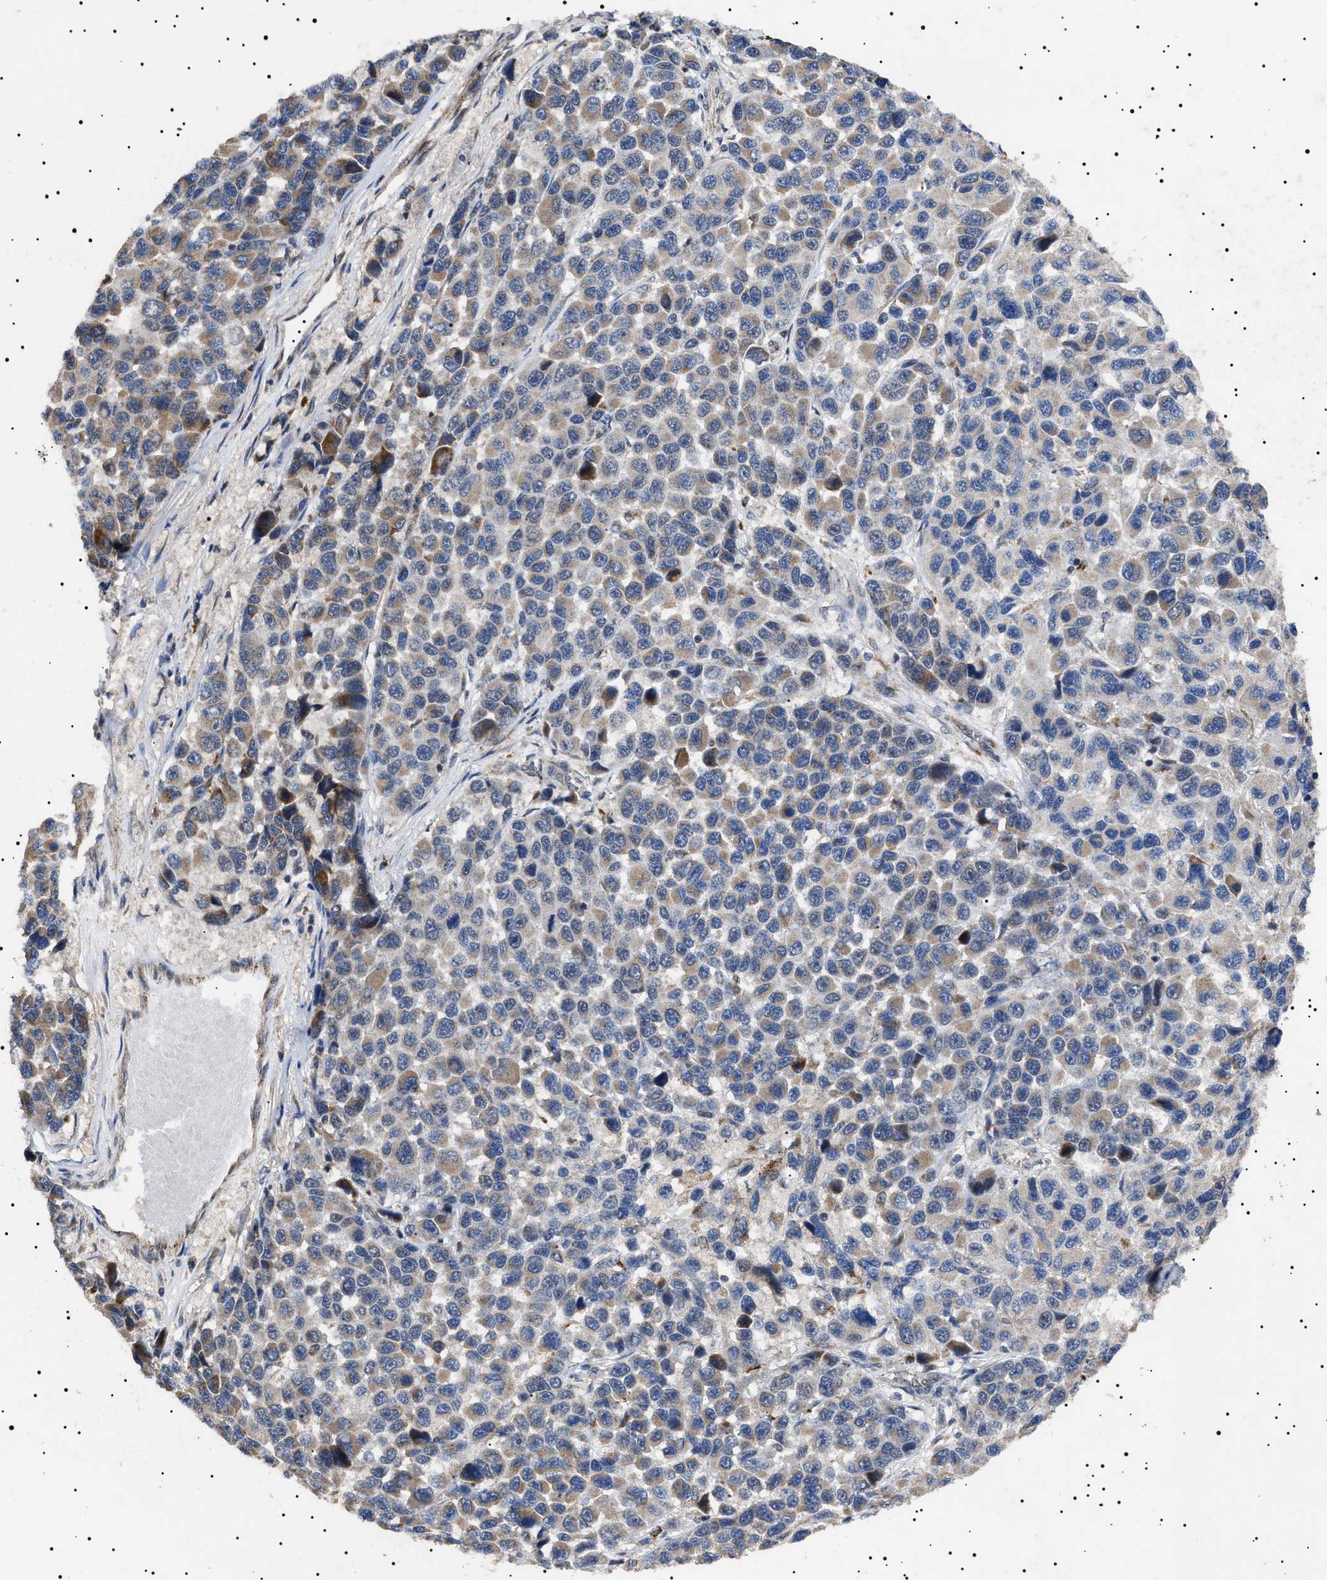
{"staining": {"intensity": "moderate", "quantity": ">75%", "location": "cytoplasmic/membranous"}, "tissue": "melanoma", "cell_type": "Tumor cells", "image_type": "cancer", "snomed": [{"axis": "morphology", "description": "Malignant melanoma, NOS"}, {"axis": "topography", "description": "Skin"}], "caption": "The photomicrograph reveals staining of malignant melanoma, revealing moderate cytoplasmic/membranous protein positivity (brown color) within tumor cells. (DAB = brown stain, brightfield microscopy at high magnification).", "gene": "RAB34", "patient": {"sex": "male", "age": 53}}